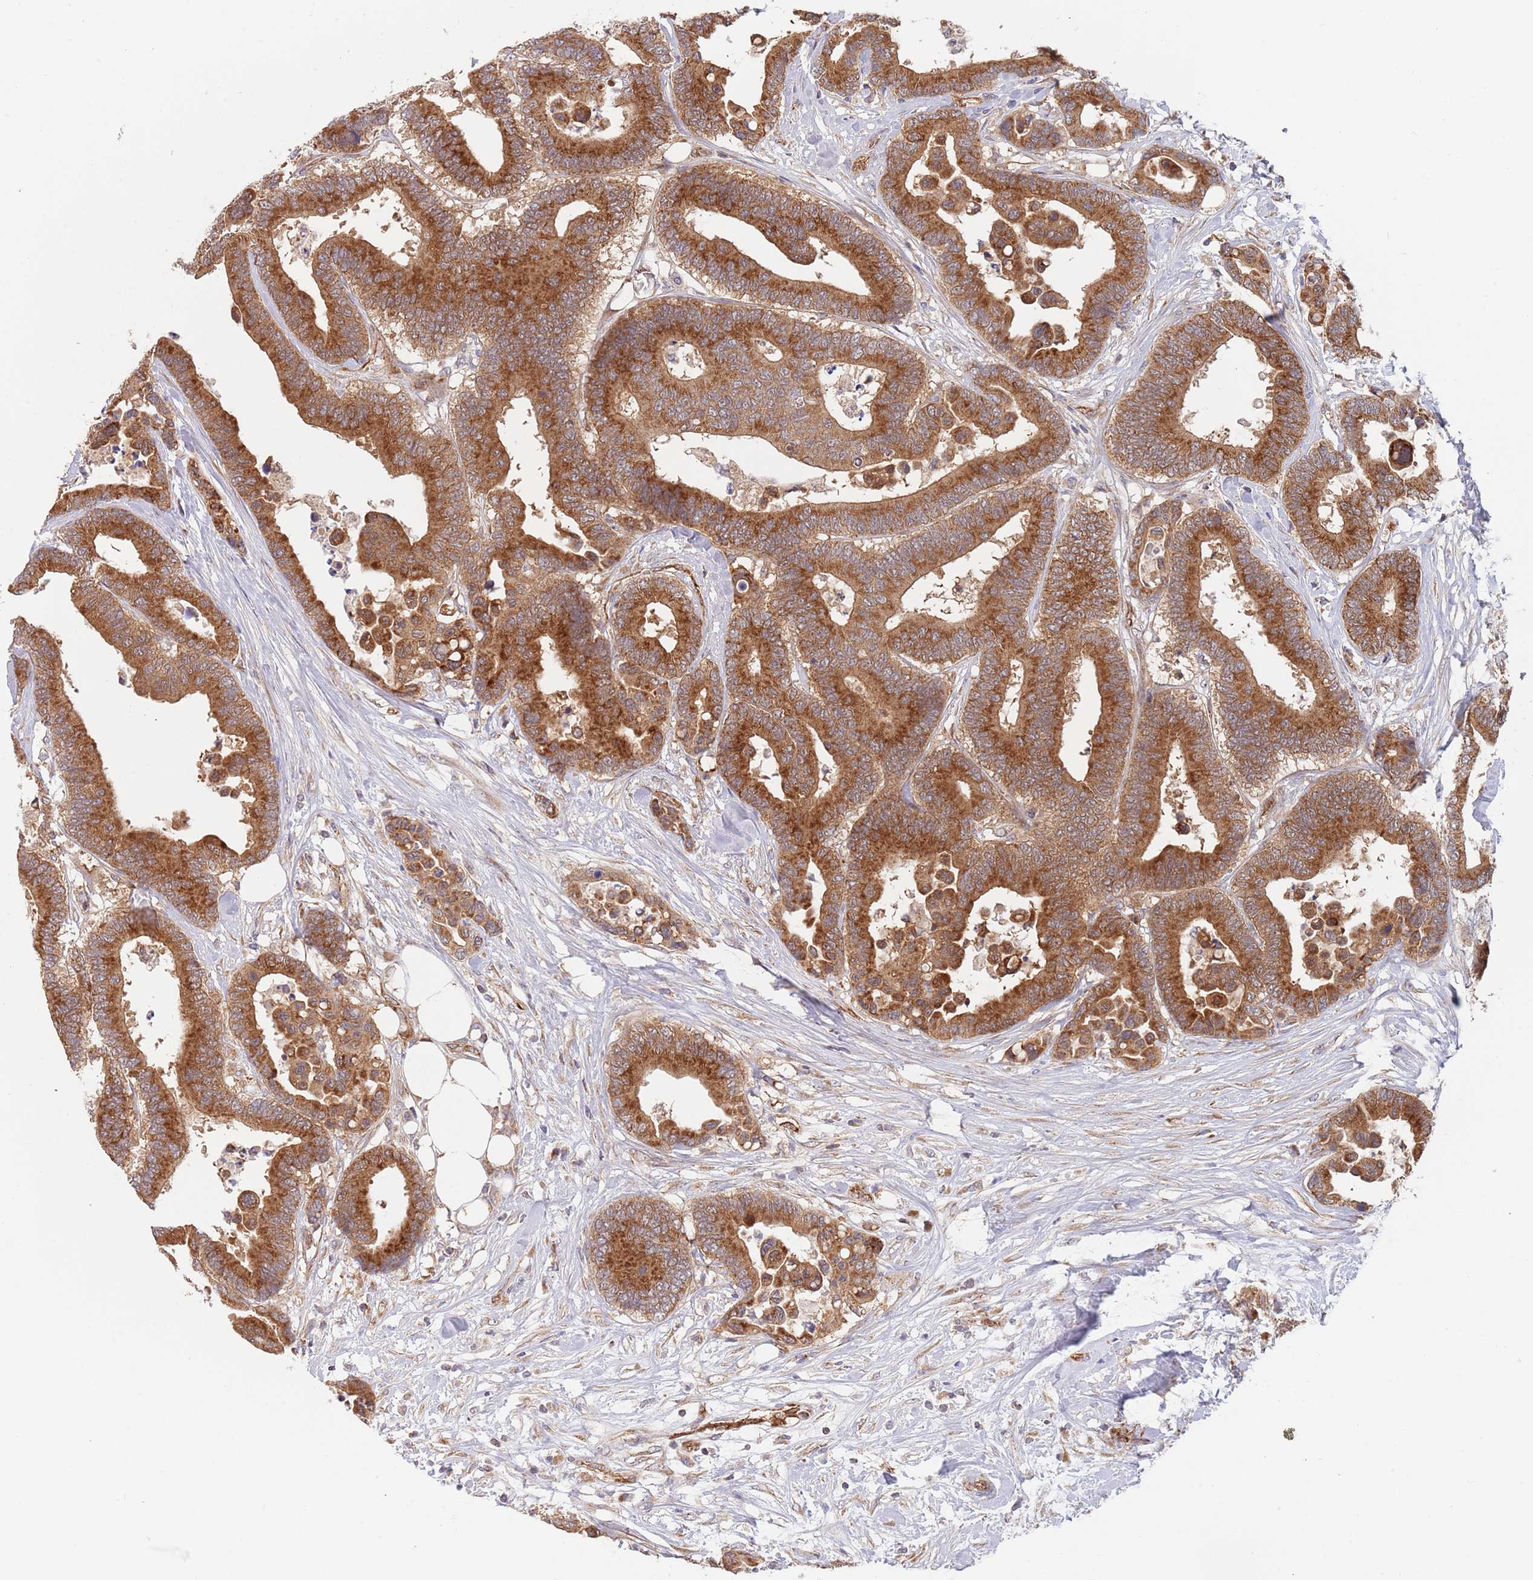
{"staining": {"intensity": "strong", "quantity": ">75%", "location": "cytoplasmic/membranous"}, "tissue": "colorectal cancer", "cell_type": "Tumor cells", "image_type": "cancer", "snomed": [{"axis": "morphology", "description": "Adenocarcinoma, NOS"}, {"axis": "topography", "description": "Colon"}], "caption": "IHC (DAB (3,3'-diaminobenzidine)) staining of human colorectal adenocarcinoma exhibits strong cytoplasmic/membranous protein staining in about >75% of tumor cells. The staining was performed using DAB (3,3'-diaminobenzidine) to visualize the protein expression in brown, while the nuclei were stained in blue with hematoxylin (Magnification: 20x).", "gene": "GUK1", "patient": {"sex": "male", "age": 82}}